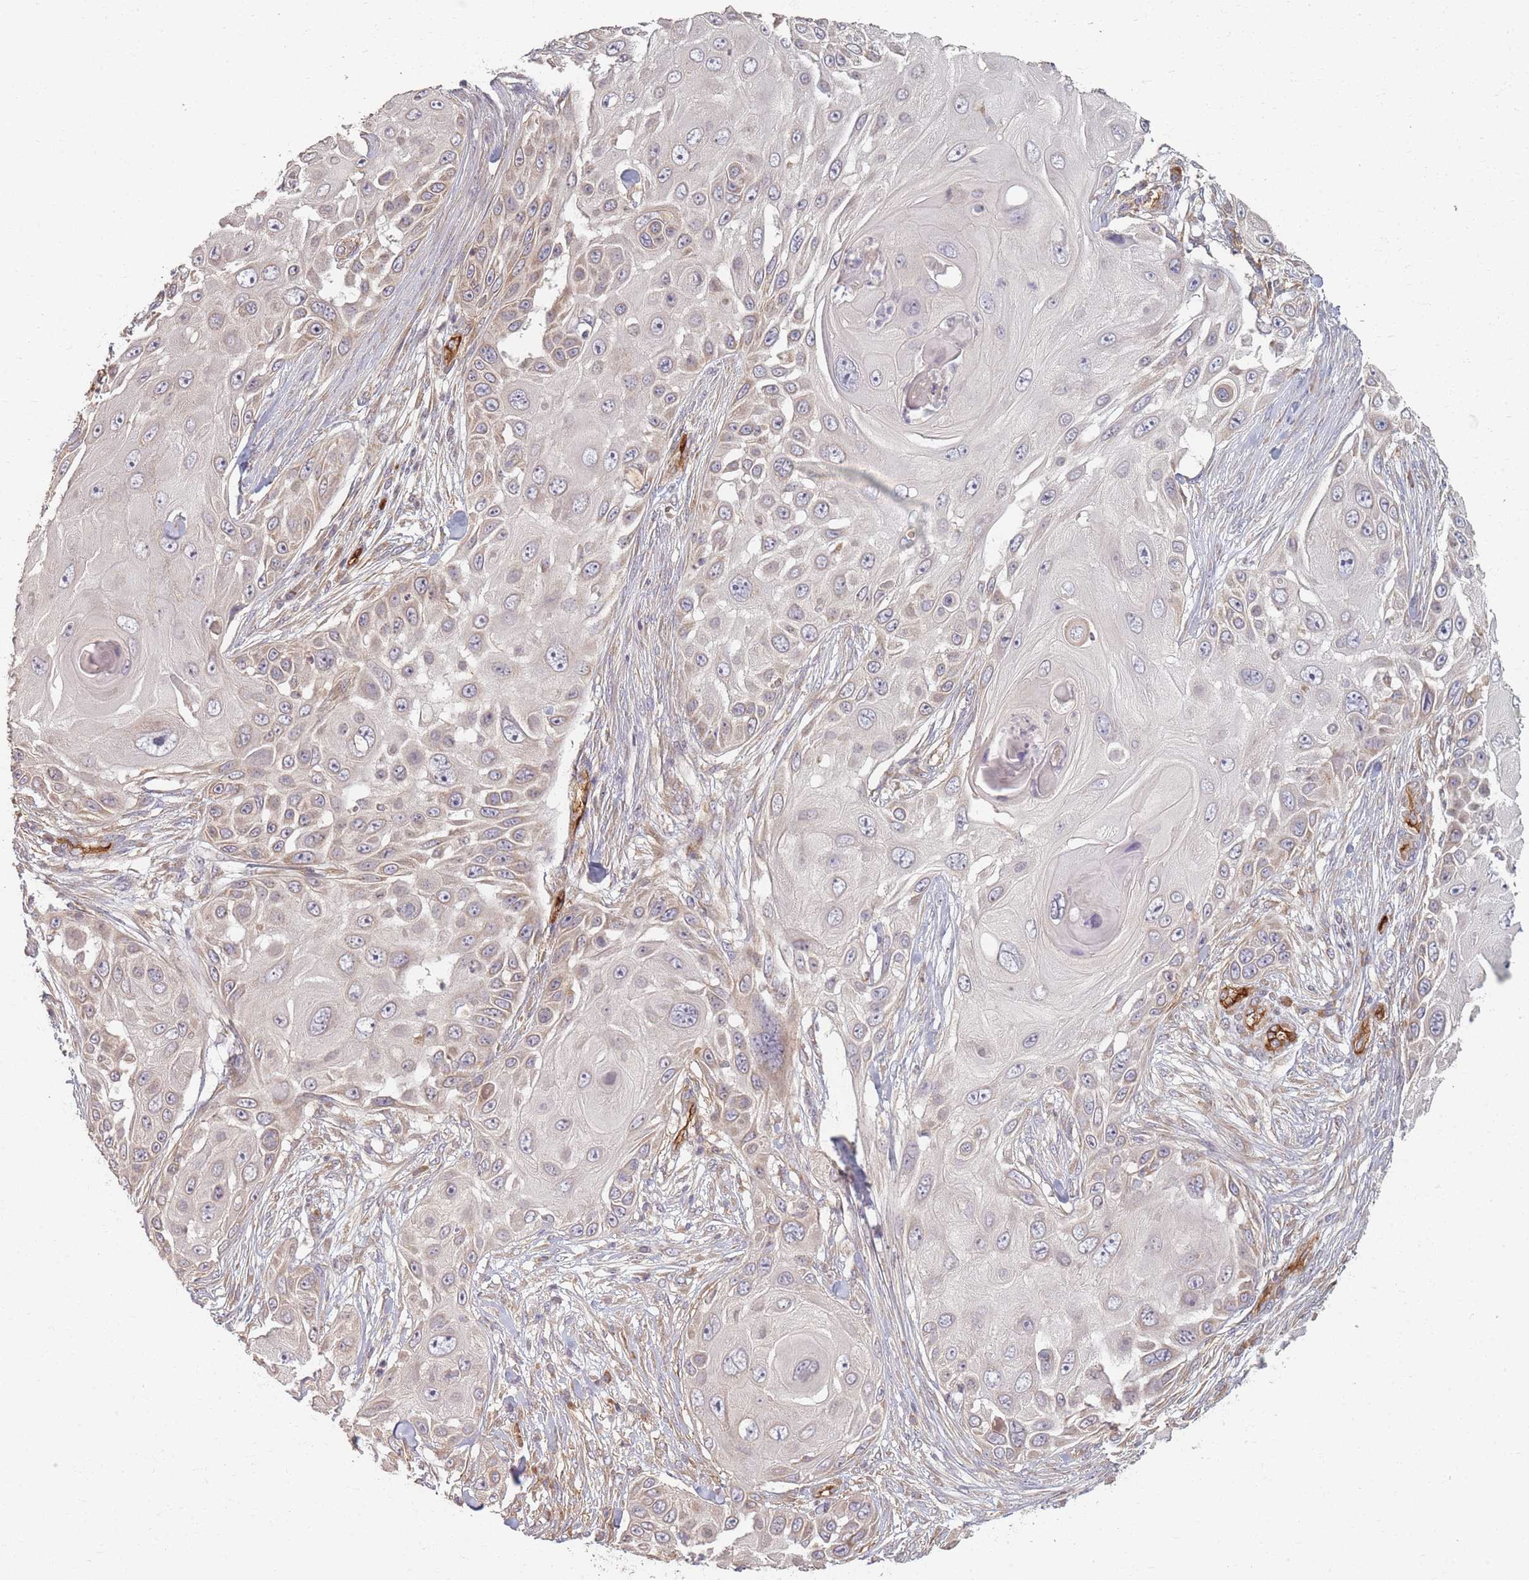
{"staining": {"intensity": "negative", "quantity": "none", "location": "none"}, "tissue": "skin cancer", "cell_type": "Tumor cells", "image_type": "cancer", "snomed": [{"axis": "morphology", "description": "Squamous cell carcinoma, NOS"}, {"axis": "topography", "description": "Skin"}], "caption": "This is an immunohistochemistry (IHC) photomicrograph of human skin cancer (squamous cell carcinoma). There is no positivity in tumor cells.", "gene": "MRPS6", "patient": {"sex": "female", "age": 44}}